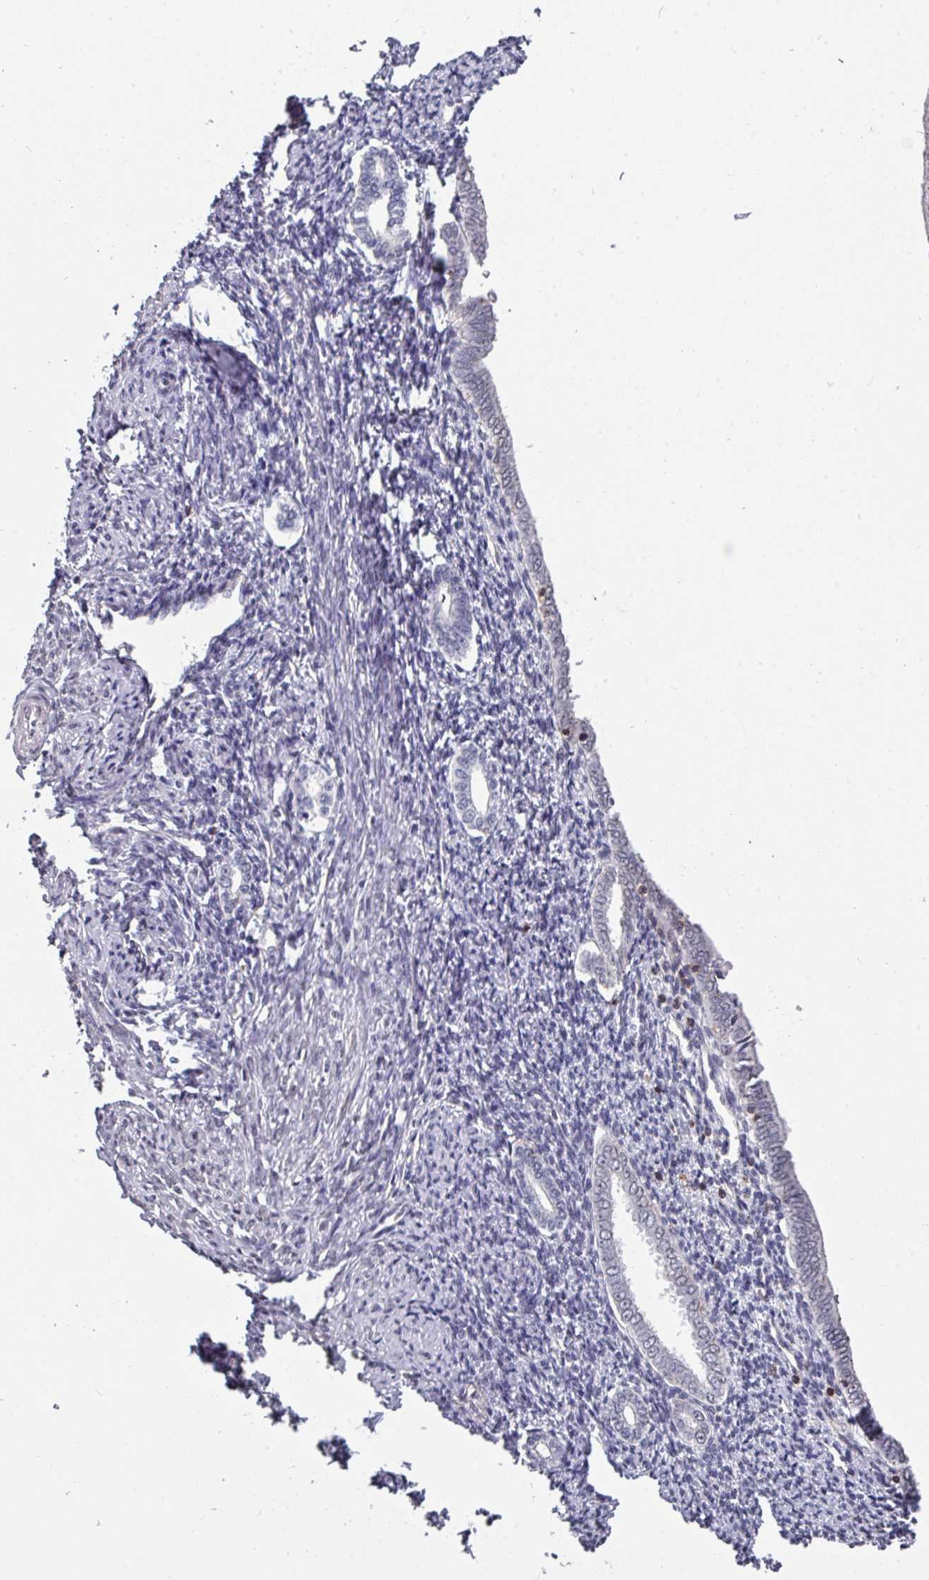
{"staining": {"intensity": "negative", "quantity": "none", "location": "none"}, "tissue": "endometrium", "cell_type": "Cells in endometrial stroma", "image_type": "normal", "snomed": [{"axis": "morphology", "description": "Normal tissue, NOS"}, {"axis": "topography", "description": "Endometrium"}], "caption": "High power microscopy image of an immunohistochemistry (IHC) photomicrograph of unremarkable endometrium, revealing no significant expression in cells in endometrial stroma.", "gene": "RASAL3", "patient": {"sex": "female", "age": 63}}